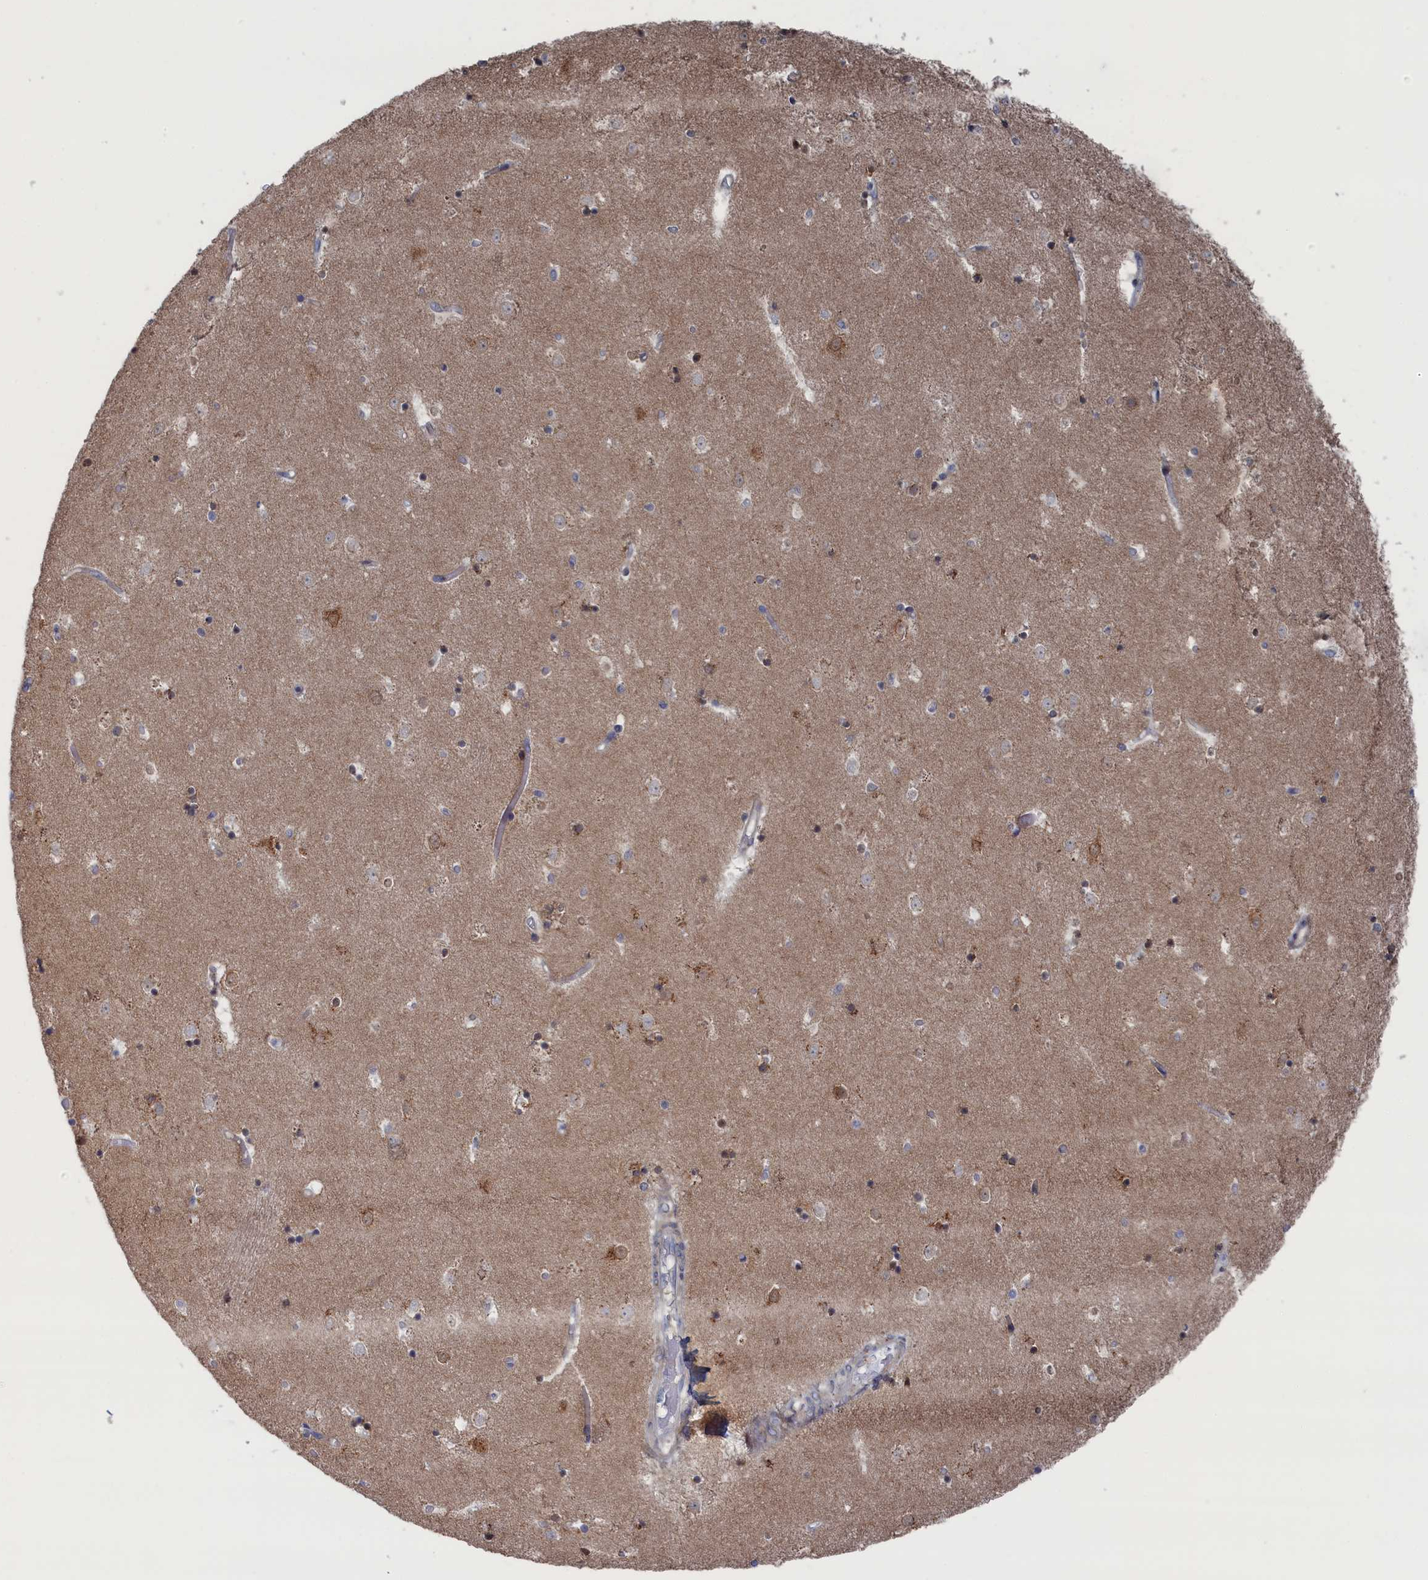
{"staining": {"intensity": "moderate", "quantity": "<25%", "location": "nuclear"}, "tissue": "caudate", "cell_type": "Glial cells", "image_type": "normal", "snomed": [{"axis": "morphology", "description": "Normal tissue, NOS"}, {"axis": "topography", "description": "Lateral ventricle wall"}], "caption": "High-magnification brightfield microscopy of unremarkable caudate stained with DAB (3,3'-diaminobenzidine) (brown) and counterstained with hematoxylin (blue). glial cells exhibit moderate nuclear expression is seen in approximately<25% of cells.", "gene": "IRX1", "patient": {"sex": "female", "age": 52}}